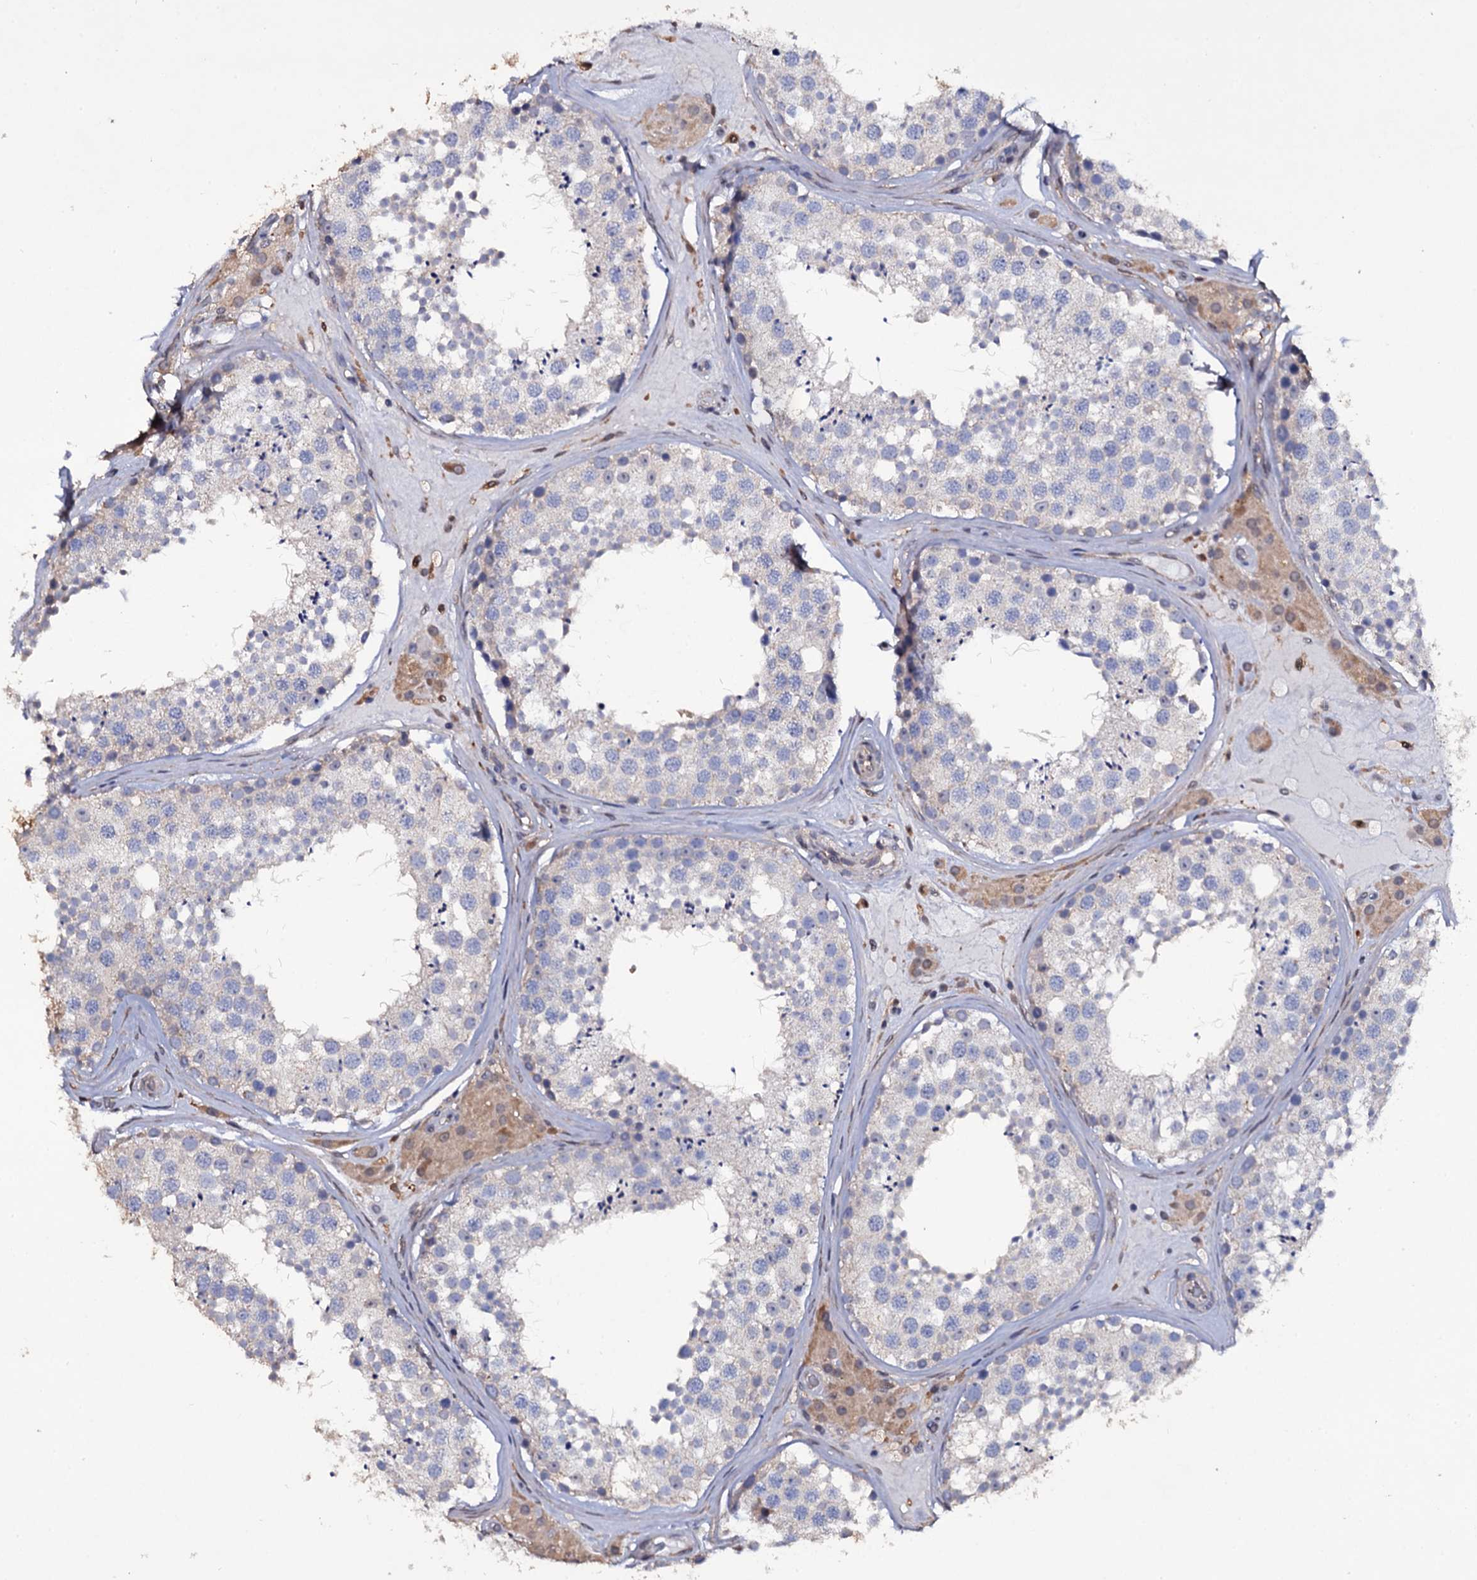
{"staining": {"intensity": "negative", "quantity": "none", "location": "none"}, "tissue": "testis", "cell_type": "Cells in seminiferous ducts", "image_type": "normal", "snomed": [{"axis": "morphology", "description": "Normal tissue, NOS"}, {"axis": "topography", "description": "Testis"}], "caption": "The micrograph displays no significant positivity in cells in seminiferous ducts of testis. (DAB (3,3'-diaminobenzidine) immunohistochemistry (IHC) visualized using brightfield microscopy, high magnification).", "gene": "CRYL1", "patient": {"sex": "male", "age": 46}}